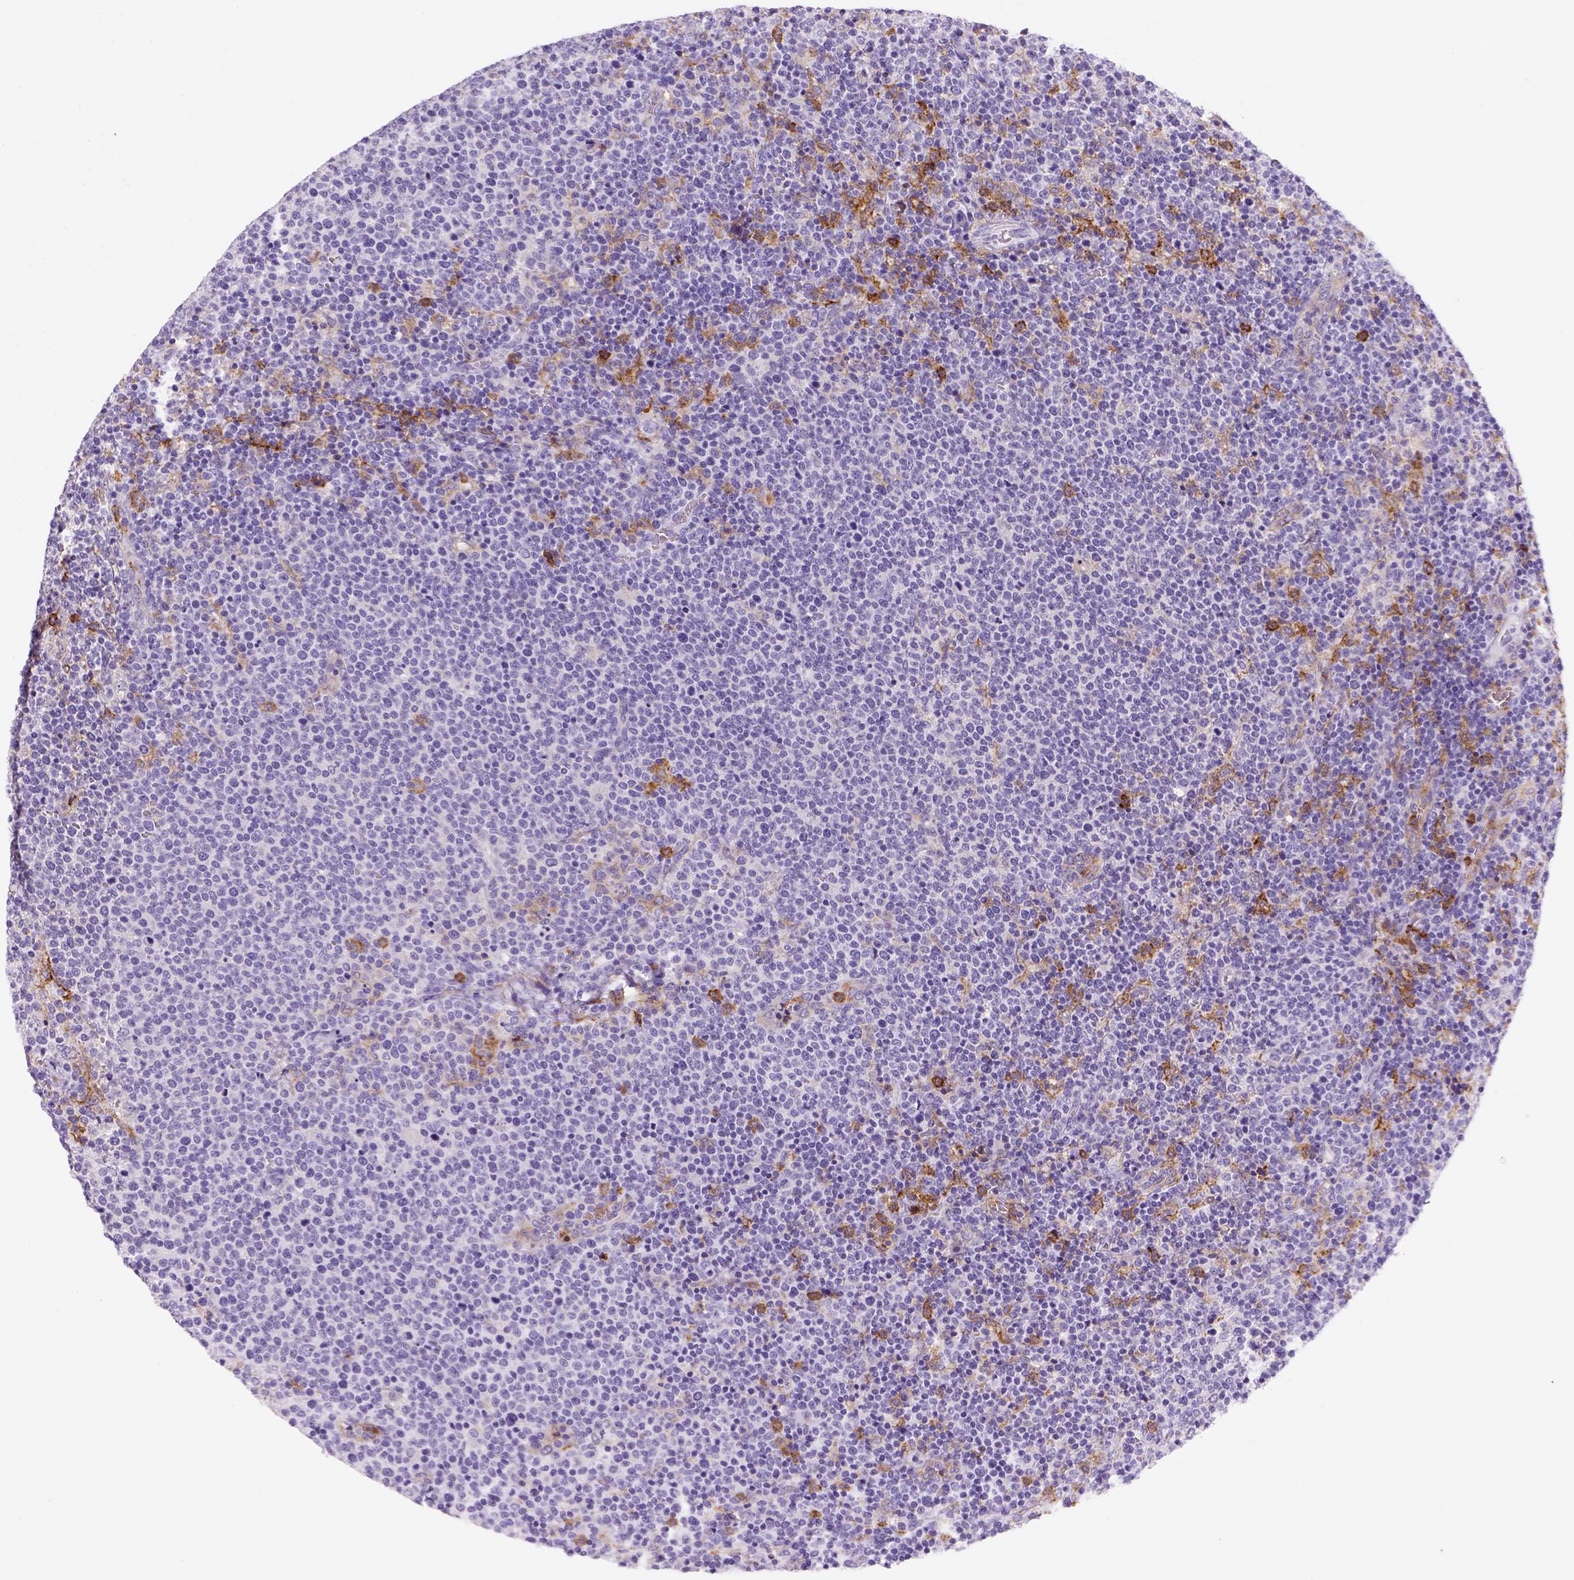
{"staining": {"intensity": "negative", "quantity": "none", "location": "none"}, "tissue": "lymphoma", "cell_type": "Tumor cells", "image_type": "cancer", "snomed": [{"axis": "morphology", "description": "Malignant lymphoma, non-Hodgkin's type, High grade"}, {"axis": "topography", "description": "Lymph node"}], "caption": "Tumor cells show no significant positivity in lymphoma.", "gene": "CD14", "patient": {"sex": "male", "age": 61}}